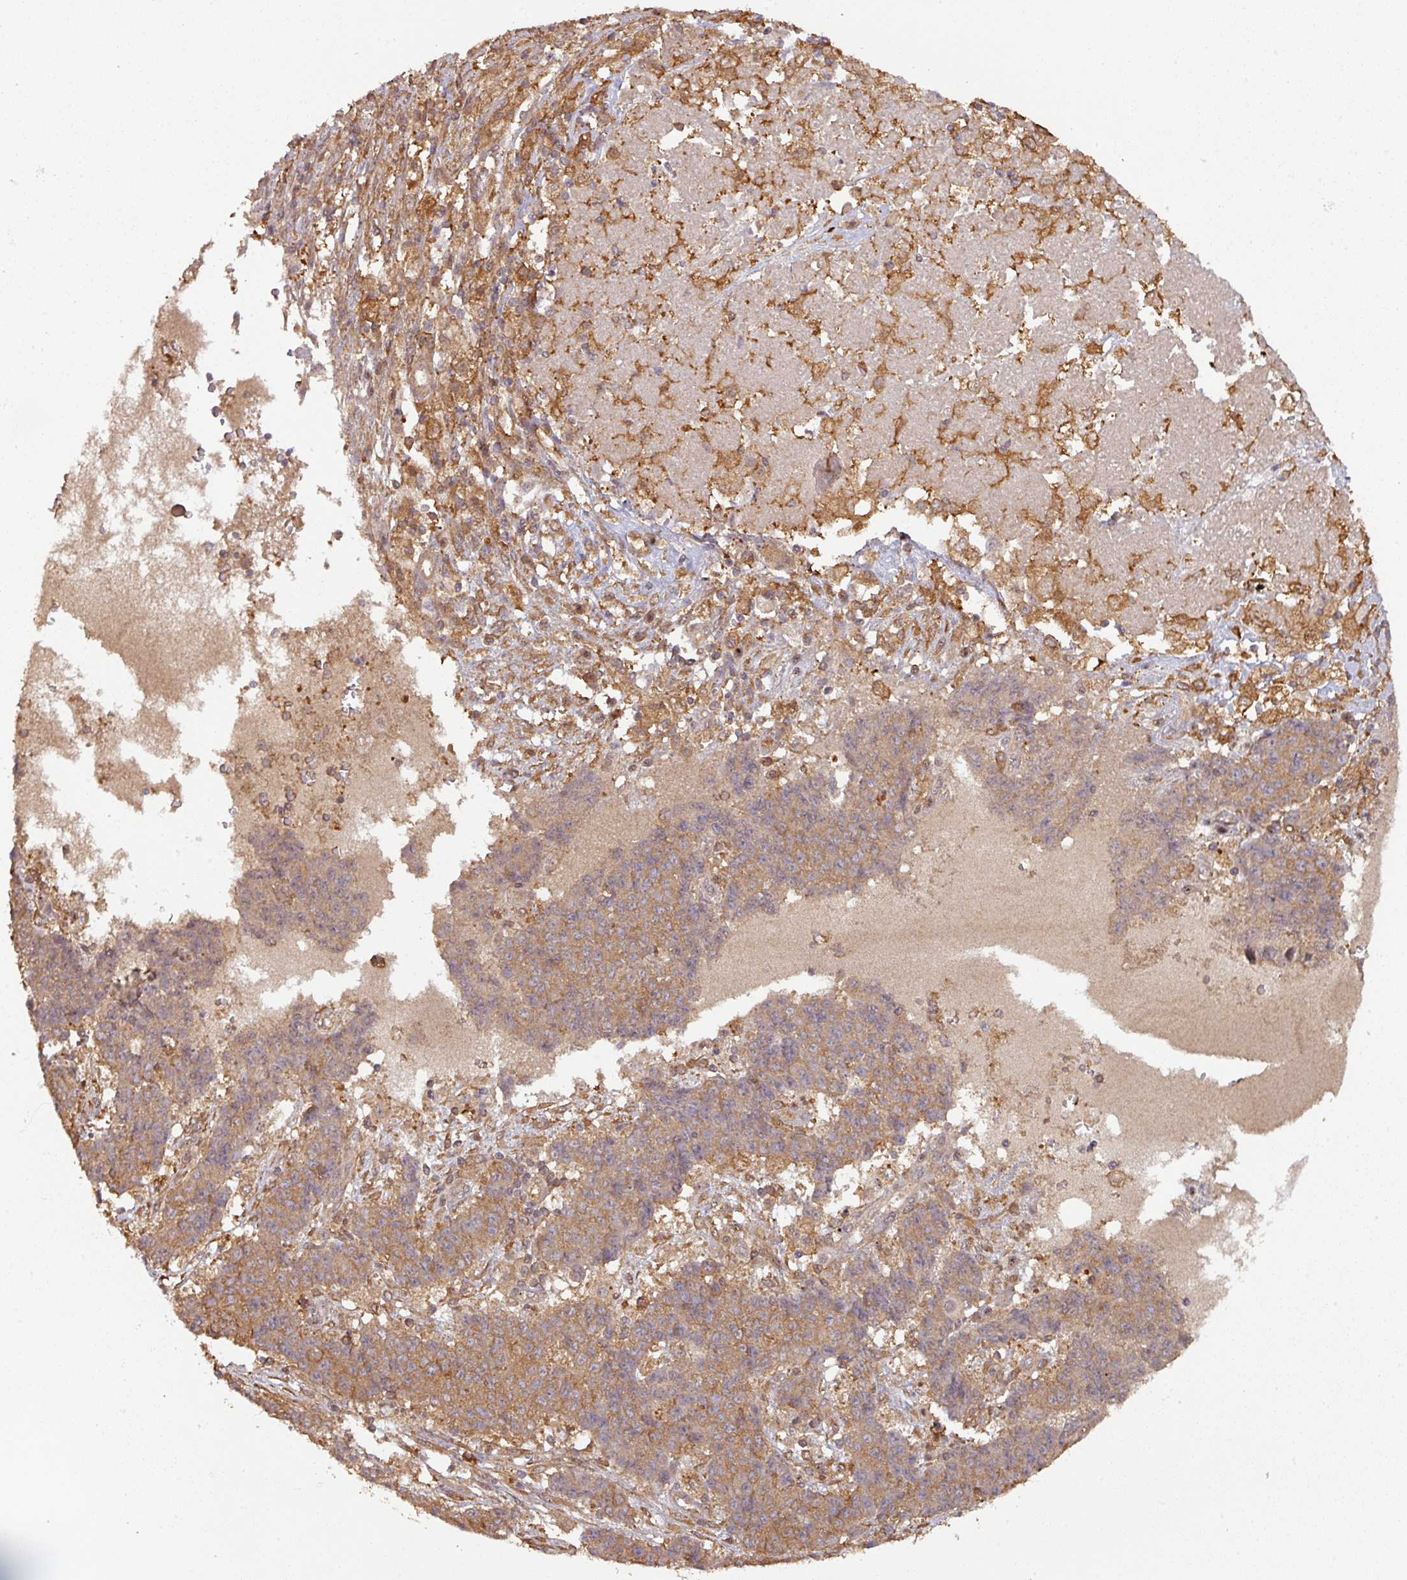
{"staining": {"intensity": "moderate", "quantity": ">75%", "location": "cytoplasmic/membranous"}, "tissue": "ovarian cancer", "cell_type": "Tumor cells", "image_type": "cancer", "snomed": [{"axis": "morphology", "description": "Carcinoma, endometroid"}, {"axis": "topography", "description": "Ovary"}], "caption": "Immunohistochemical staining of human ovarian cancer exhibits medium levels of moderate cytoplasmic/membranous protein positivity in approximately >75% of tumor cells. The protein is stained brown, and the nuclei are stained in blue (DAB IHC with brightfield microscopy, high magnification).", "gene": "ZNF322", "patient": {"sex": "female", "age": 42}}